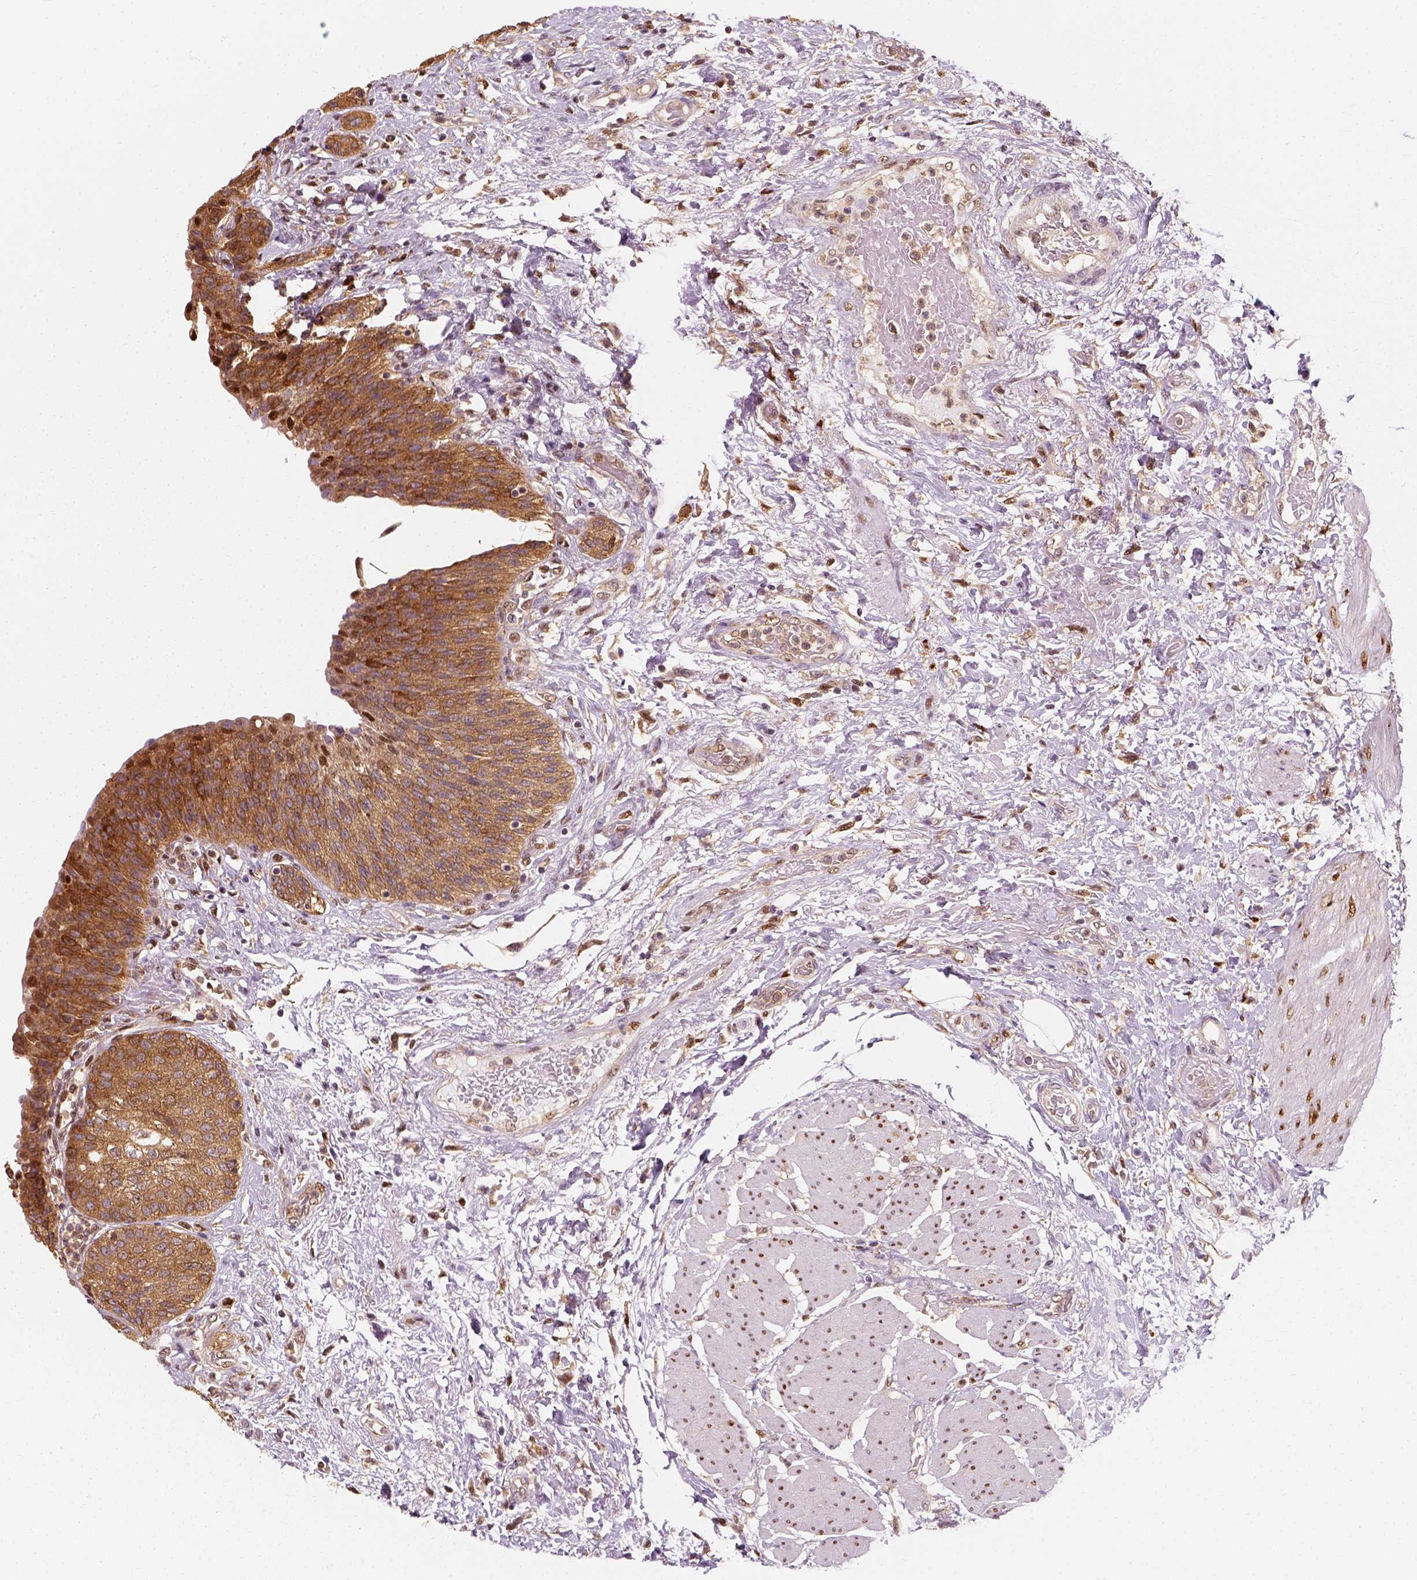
{"staining": {"intensity": "strong", "quantity": ">75%", "location": "cytoplasmic/membranous,nuclear"}, "tissue": "urinary bladder", "cell_type": "Urothelial cells", "image_type": "normal", "snomed": [{"axis": "morphology", "description": "Normal tissue, NOS"}, {"axis": "morphology", "description": "Metaplasia, NOS"}, {"axis": "topography", "description": "Urinary bladder"}], "caption": "Urinary bladder stained with immunohistochemistry (IHC) displays strong cytoplasmic/membranous,nuclear positivity in about >75% of urothelial cells. Nuclei are stained in blue.", "gene": "SQSTM1", "patient": {"sex": "male", "age": 68}}